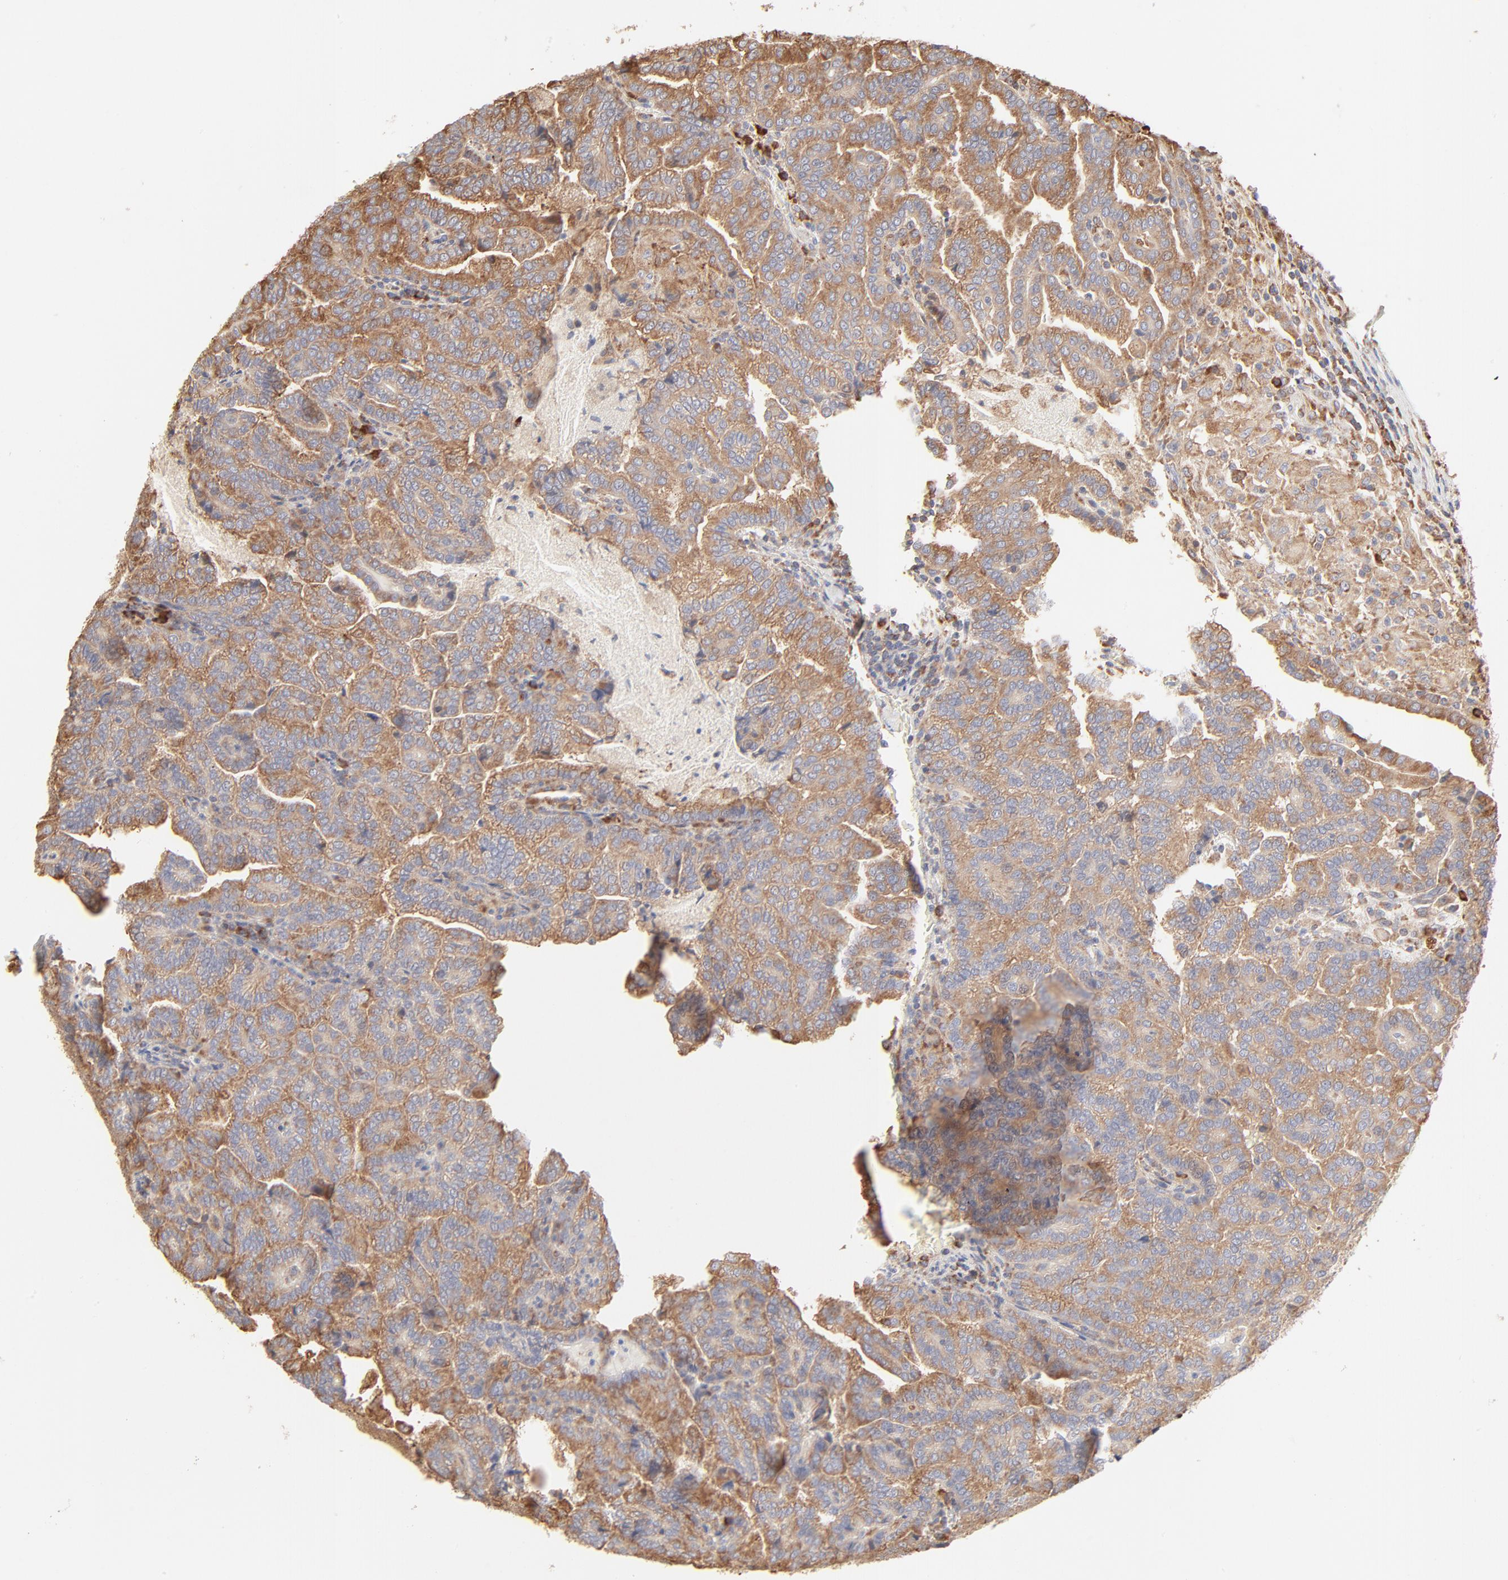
{"staining": {"intensity": "moderate", "quantity": ">75%", "location": "cytoplasmic/membranous"}, "tissue": "renal cancer", "cell_type": "Tumor cells", "image_type": "cancer", "snomed": [{"axis": "morphology", "description": "Adenocarcinoma, NOS"}, {"axis": "topography", "description": "Kidney"}], "caption": "This histopathology image exhibits adenocarcinoma (renal) stained with immunohistochemistry (IHC) to label a protein in brown. The cytoplasmic/membranous of tumor cells show moderate positivity for the protein. Nuclei are counter-stained blue.", "gene": "RPS20", "patient": {"sex": "male", "age": 61}}